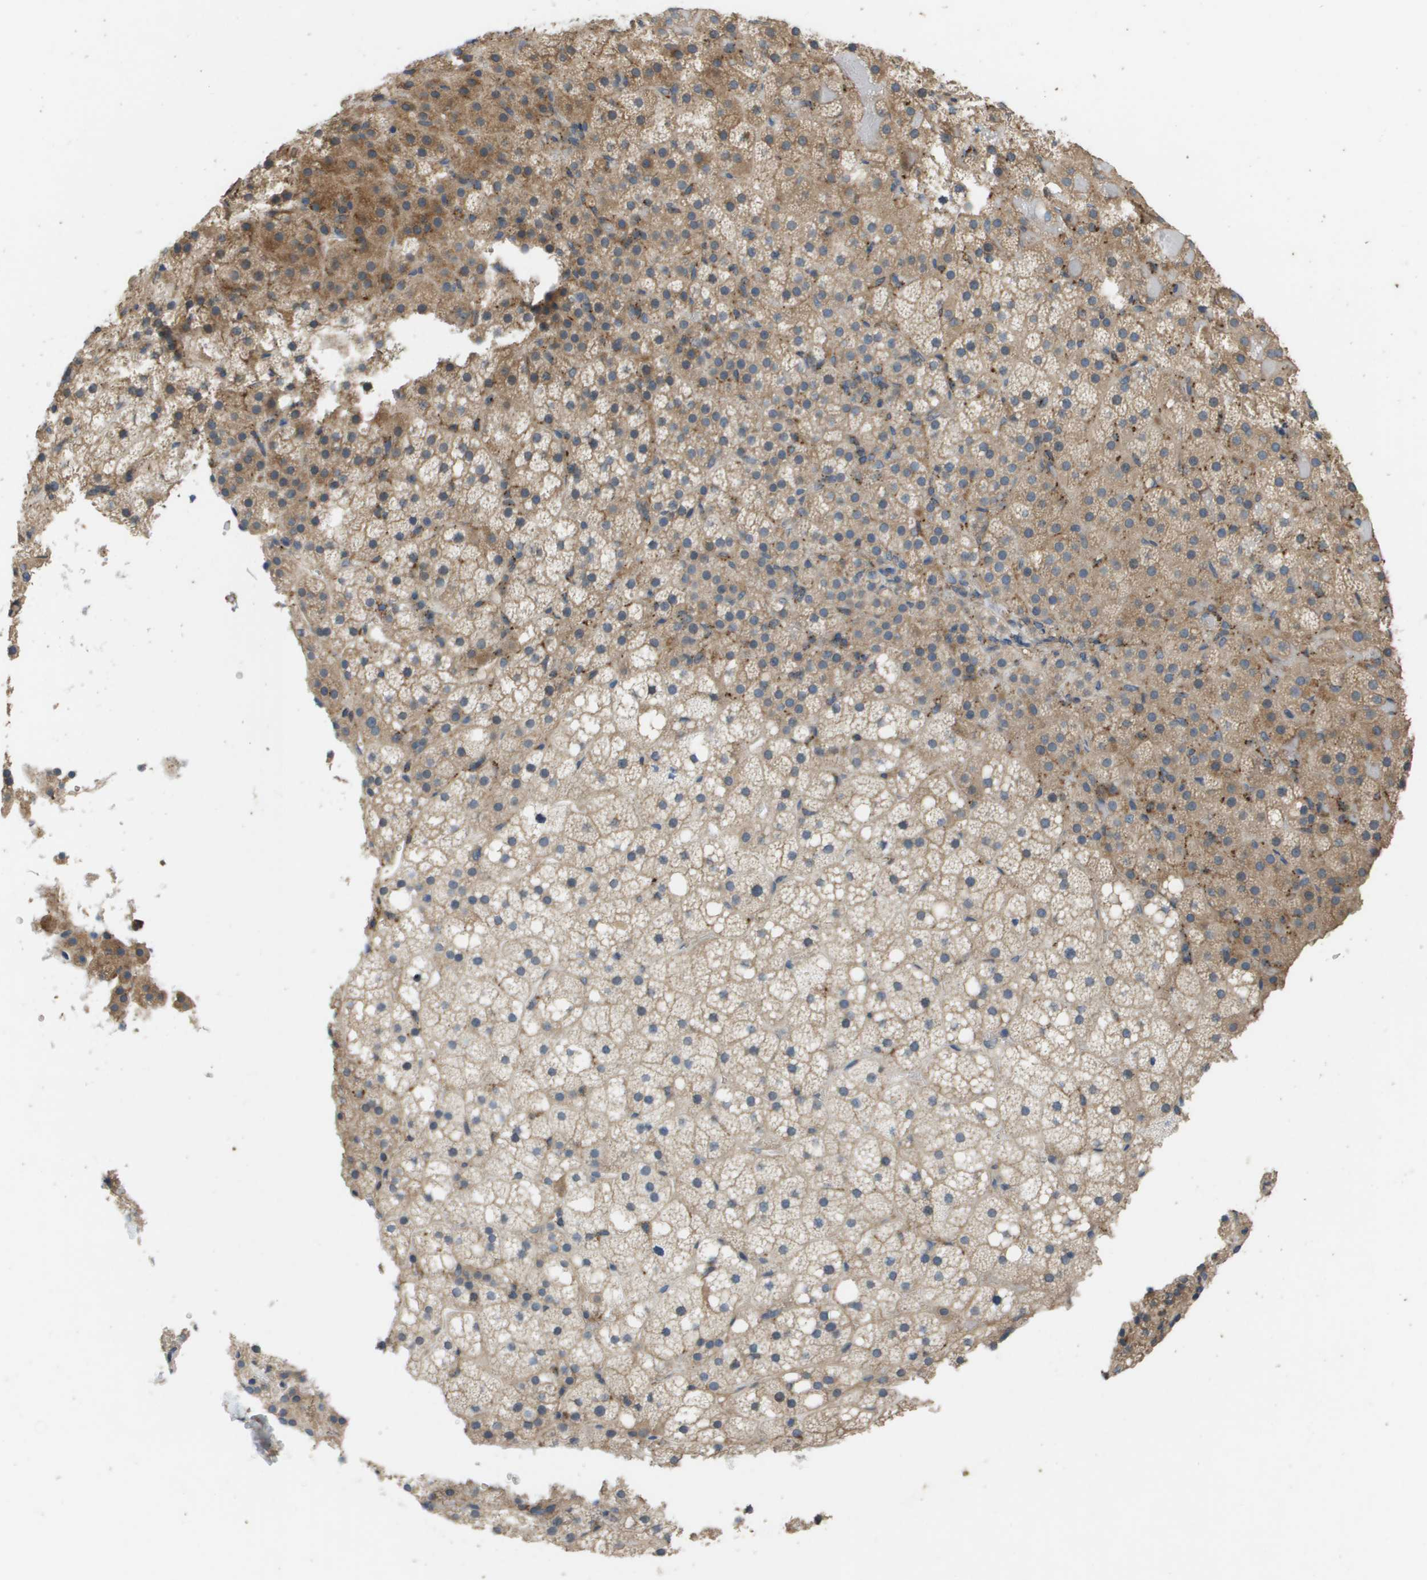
{"staining": {"intensity": "moderate", "quantity": ">75%", "location": "cytoplasmic/membranous"}, "tissue": "adrenal gland", "cell_type": "Glandular cells", "image_type": "normal", "snomed": [{"axis": "morphology", "description": "Normal tissue, NOS"}, {"axis": "topography", "description": "Adrenal gland"}], "caption": "About >75% of glandular cells in benign human adrenal gland reveal moderate cytoplasmic/membranous protein staining as visualized by brown immunohistochemical staining.", "gene": "KRT23", "patient": {"sex": "female", "age": 59}}